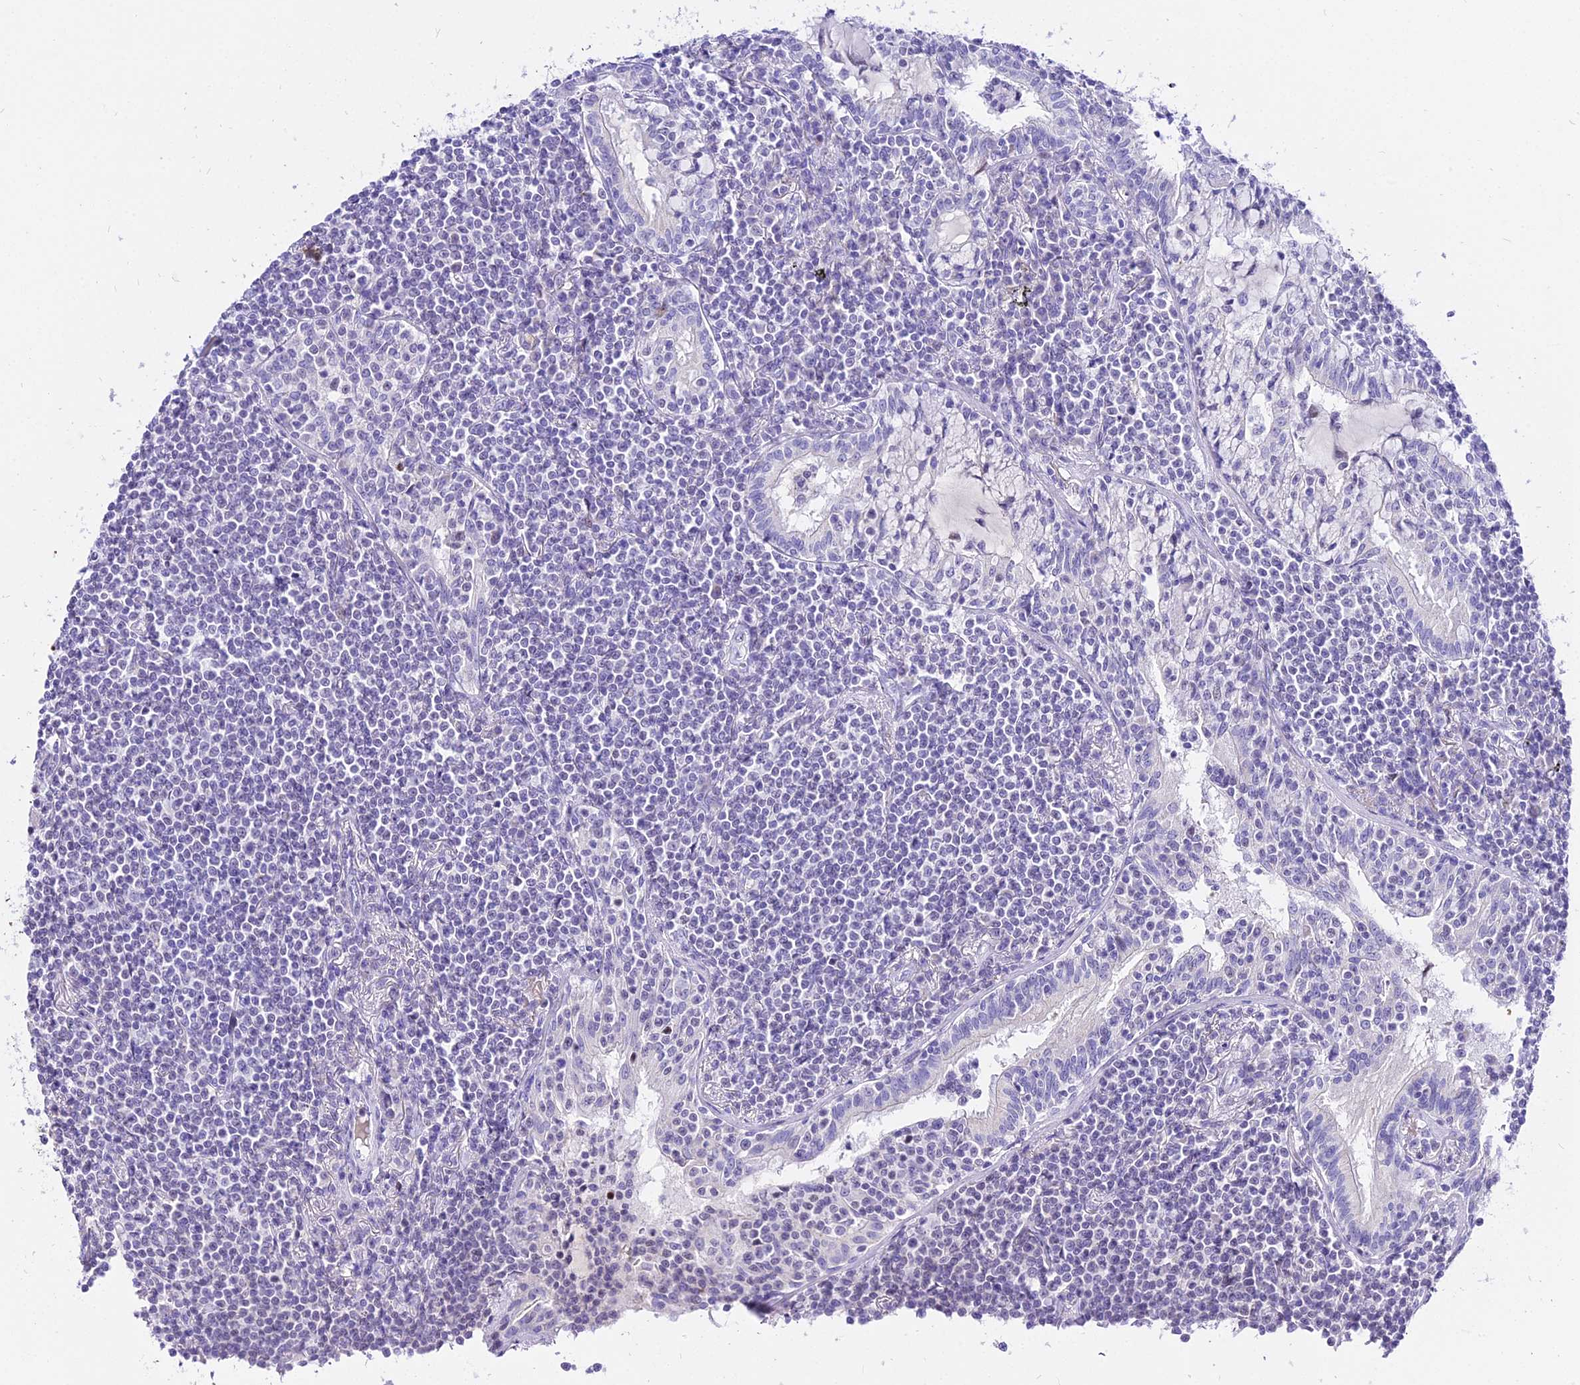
{"staining": {"intensity": "negative", "quantity": "none", "location": "none"}, "tissue": "lymphoma", "cell_type": "Tumor cells", "image_type": "cancer", "snomed": [{"axis": "morphology", "description": "Malignant lymphoma, non-Hodgkin's type, Low grade"}, {"axis": "topography", "description": "Lung"}], "caption": "The image demonstrates no significant expression in tumor cells of low-grade malignant lymphoma, non-Hodgkin's type.", "gene": "CARD18", "patient": {"sex": "female", "age": 71}}